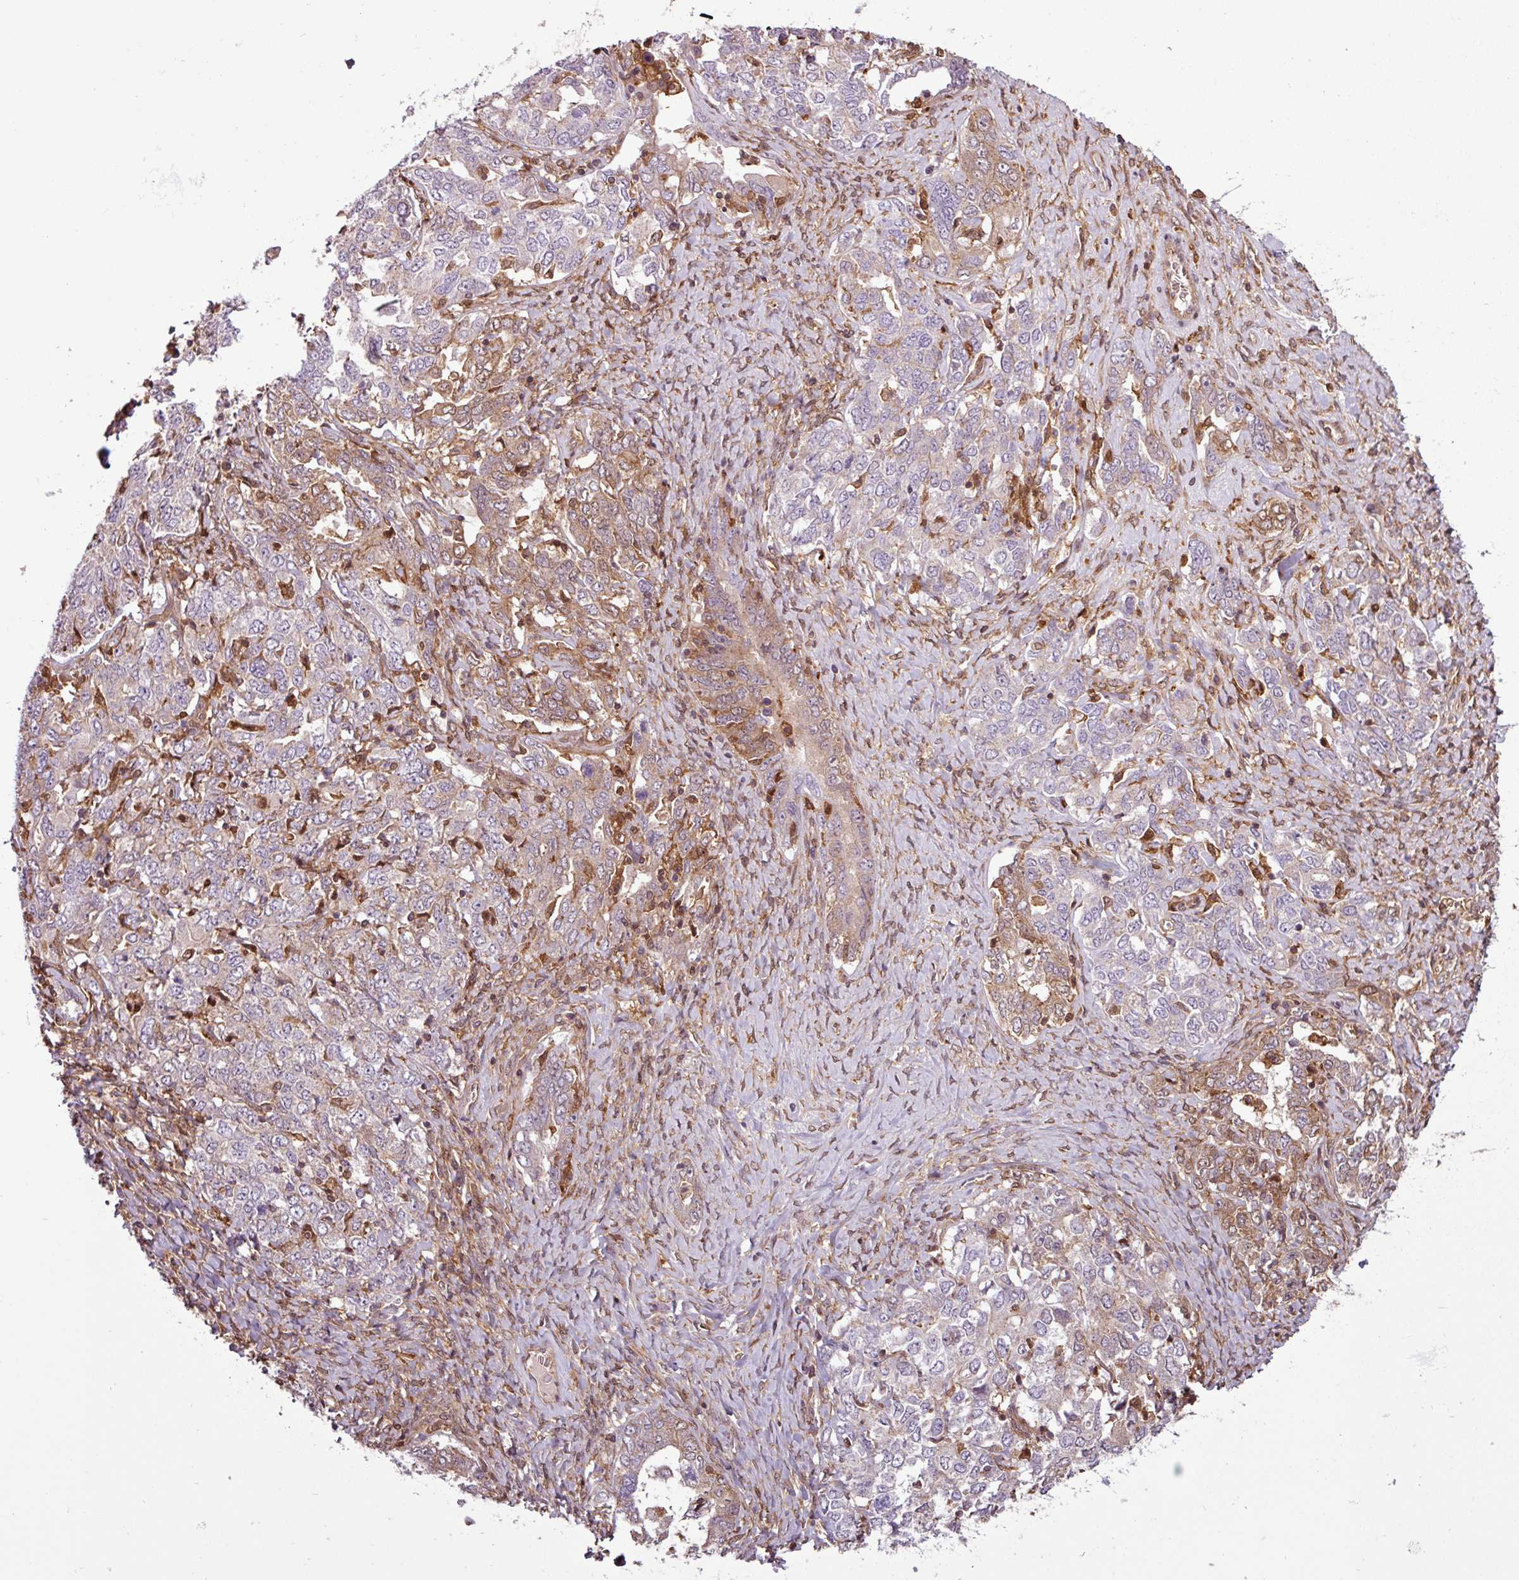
{"staining": {"intensity": "moderate", "quantity": "<25%", "location": "cytoplasmic/membranous"}, "tissue": "ovarian cancer", "cell_type": "Tumor cells", "image_type": "cancer", "snomed": [{"axis": "morphology", "description": "Carcinoma, endometroid"}, {"axis": "topography", "description": "Ovary"}], "caption": "Immunohistochemistry (IHC) image of ovarian cancer stained for a protein (brown), which exhibits low levels of moderate cytoplasmic/membranous positivity in approximately <25% of tumor cells.", "gene": "SH3BGRL", "patient": {"sex": "female", "age": 62}}